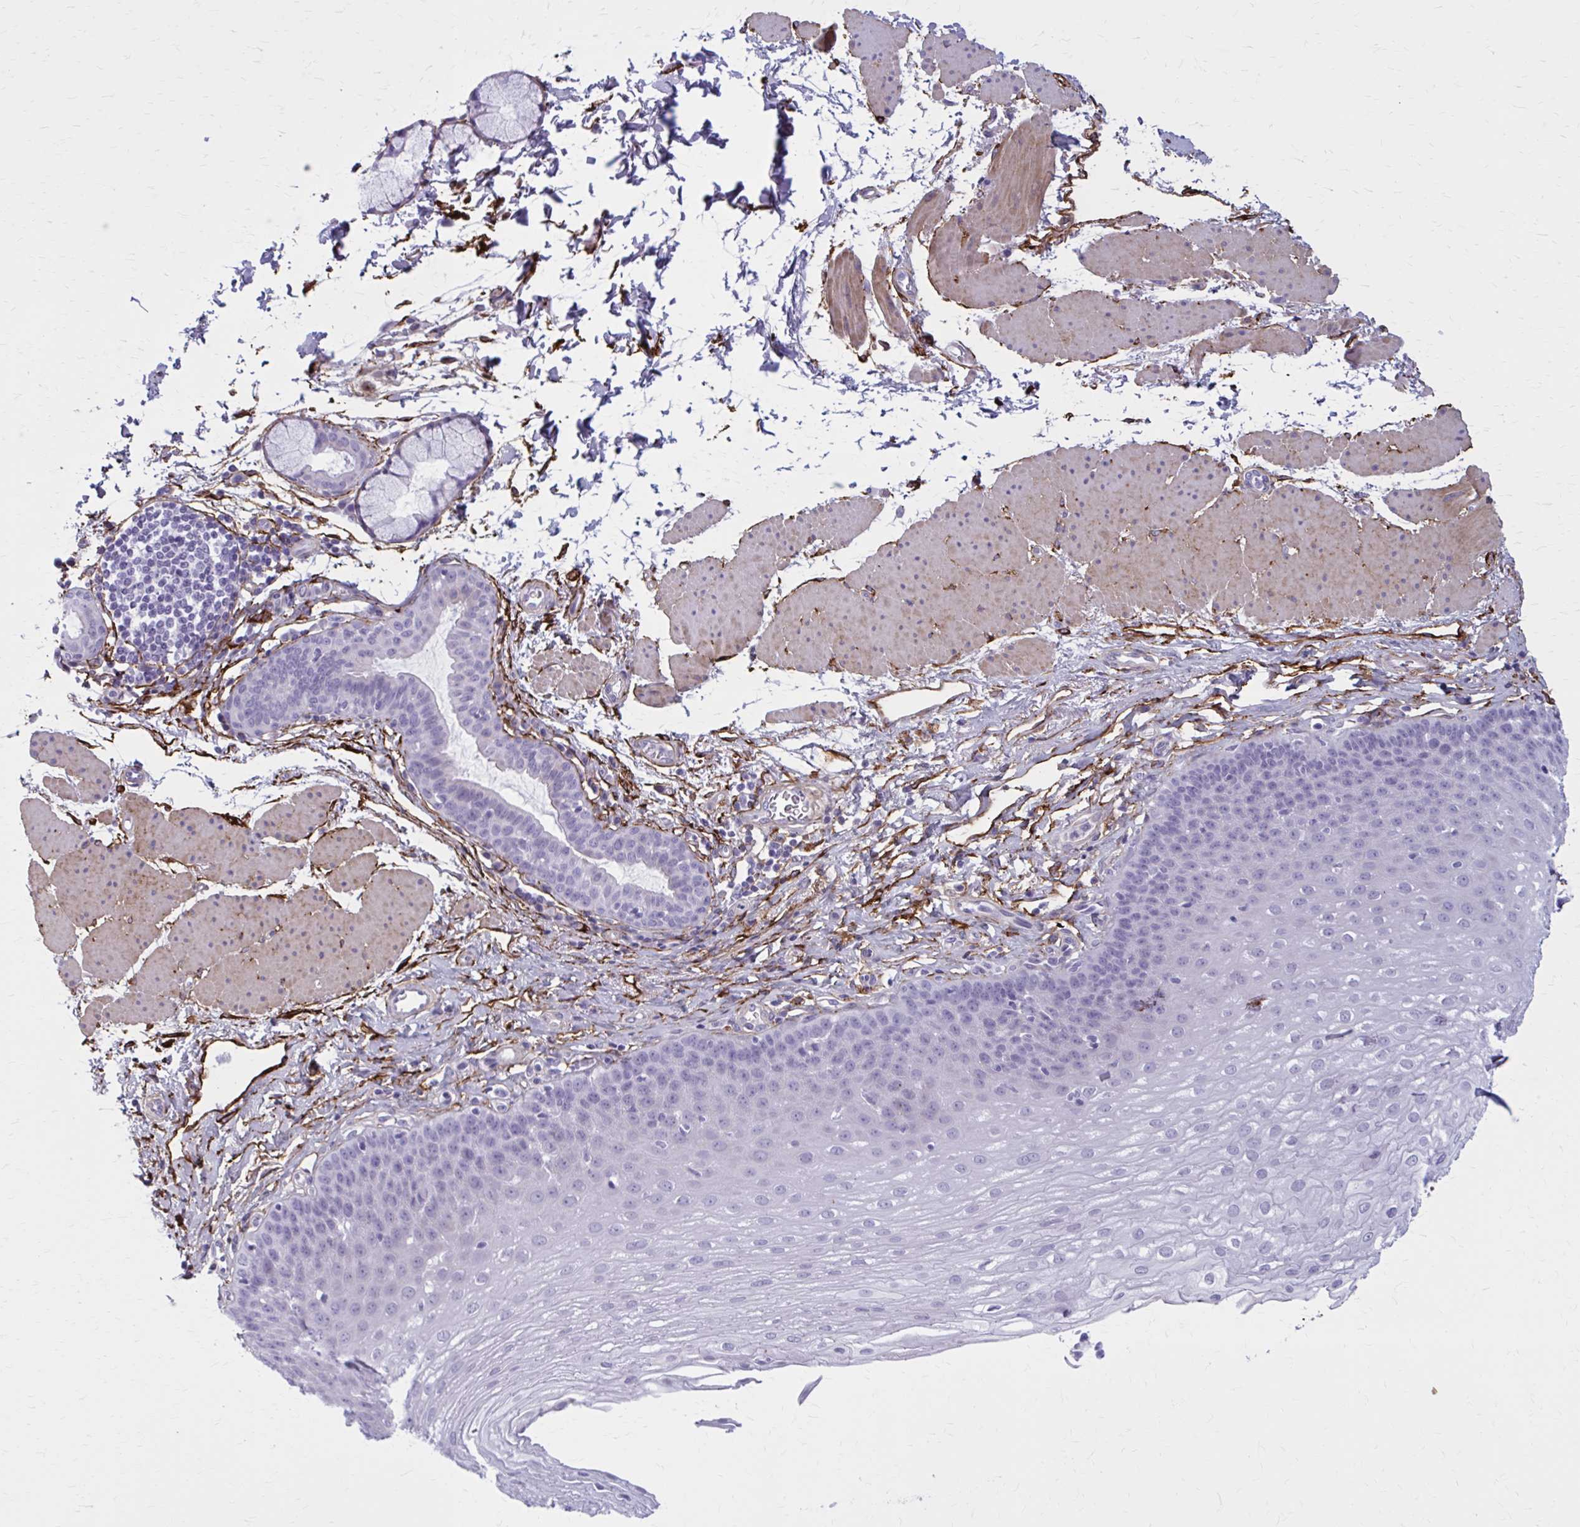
{"staining": {"intensity": "negative", "quantity": "none", "location": "none"}, "tissue": "esophagus", "cell_type": "Squamous epithelial cells", "image_type": "normal", "snomed": [{"axis": "morphology", "description": "Normal tissue, NOS"}, {"axis": "topography", "description": "Esophagus"}], "caption": "DAB immunohistochemical staining of unremarkable esophagus demonstrates no significant staining in squamous epithelial cells. (Brightfield microscopy of DAB (3,3'-diaminobenzidine) immunohistochemistry (IHC) at high magnification).", "gene": "AKAP12", "patient": {"sex": "female", "age": 81}}